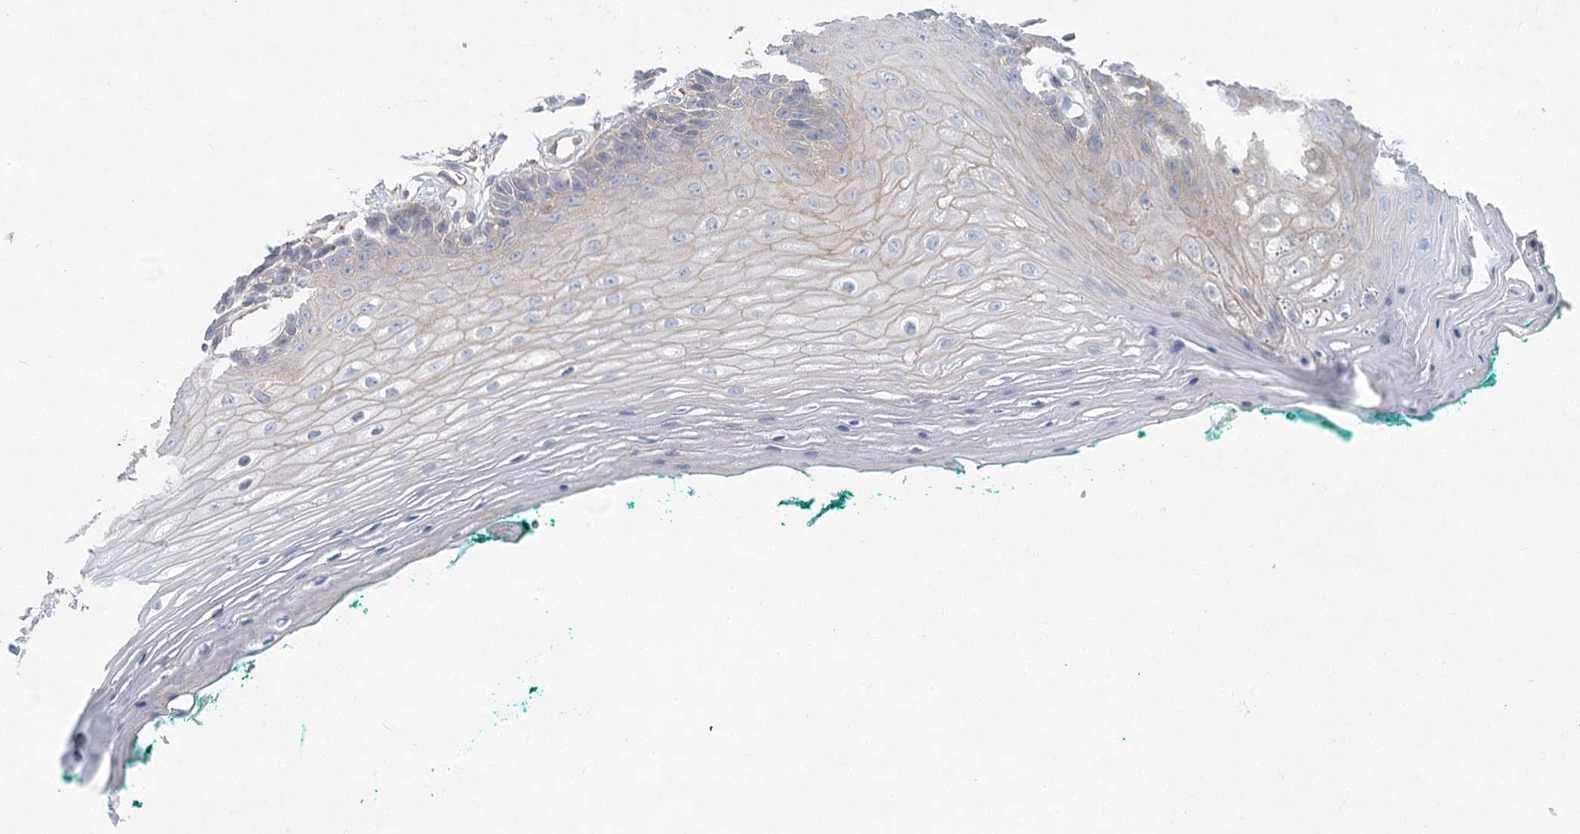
{"staining": {"intensity": "weak", "quantity": "<25%", "location": "cytoplasmic/membranous"}, "tissue": "oral mucosa", "cell_type": "Squamous epithelial cells", "image_type": "normal", "snomed": [{"axis": "morphology", "description": "Normal tissue, NOS"}, {"axis": "topography", "description": "Skeletal muscle"}, {"axis": "topography", "description": "Oral tissue"}, {"axis": "topography", "description": "Peripheral nerve tissue"}], "caption": "Immunohistochemical staining of normal oral mucosa exhibits no significant staining in squamous epithelial cells.", "gene": "DNMBP", "patient": {"sex": "female", "age": 84}}